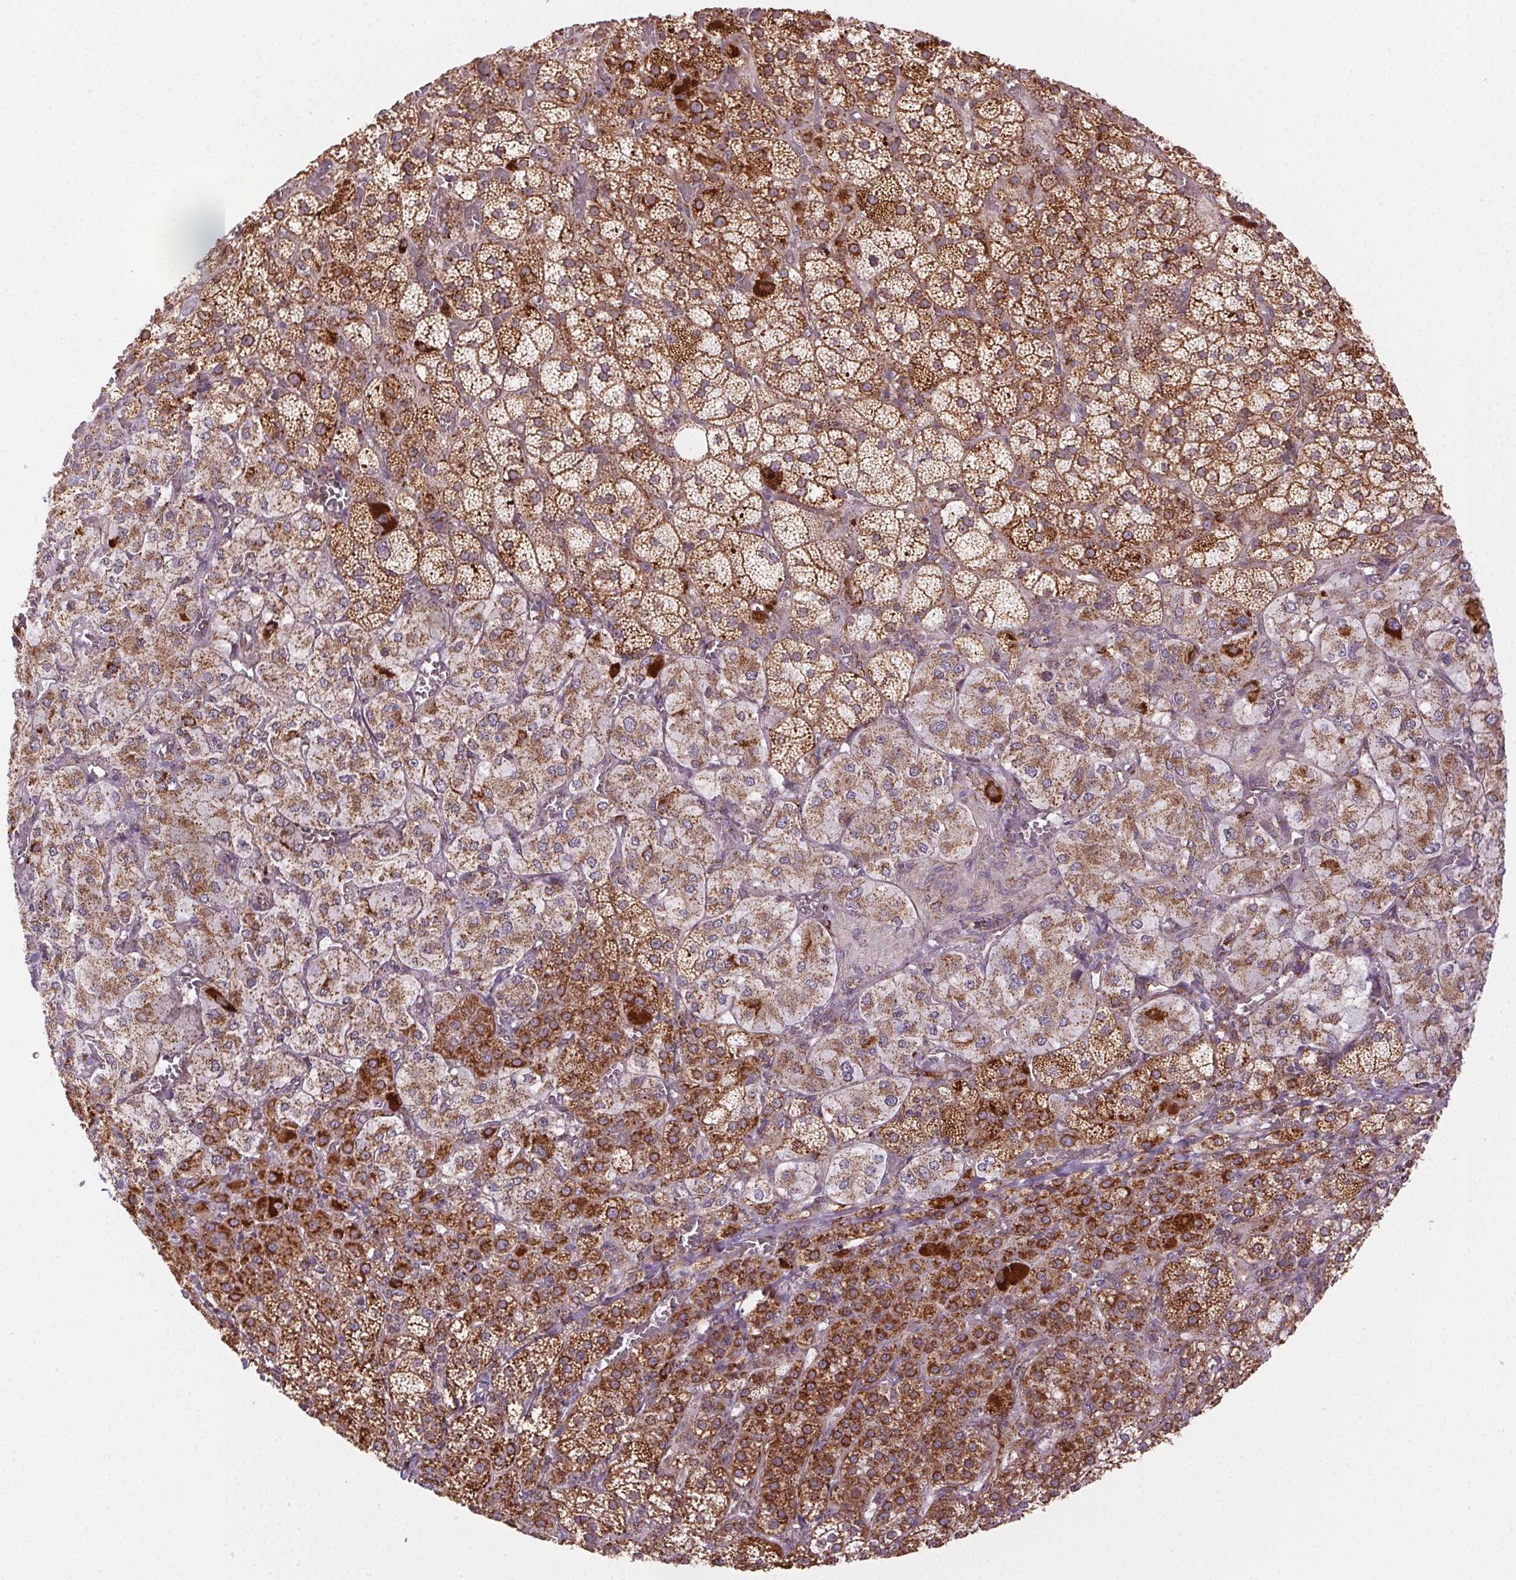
{"staining": {"intensity": "strong", "quantity": ">75%", "location": "cytoplasmic/membranous"}, "tissue": "adrenal gland", "cell_type": "Glandular cells", "image_type": "normal", "snomed": [{"axis": "morphology", "description": "Normal tissue, NOS"}, {"axis": "topography", "description": "Adrenal gland"}], "caption": "Glandular cells exhibit high levels of strong cytoplasmic/membranous staining in approximately >75% of cells in benign human adrenal gland. The protein is stained brown, and the nuclei are stained in blue (DAB (3,3'-diaminobenzidine) IHC with brightfield microscopy, high magnification).", "gene": "CLPB", "patient": {"sex": "female", "age": 60}}